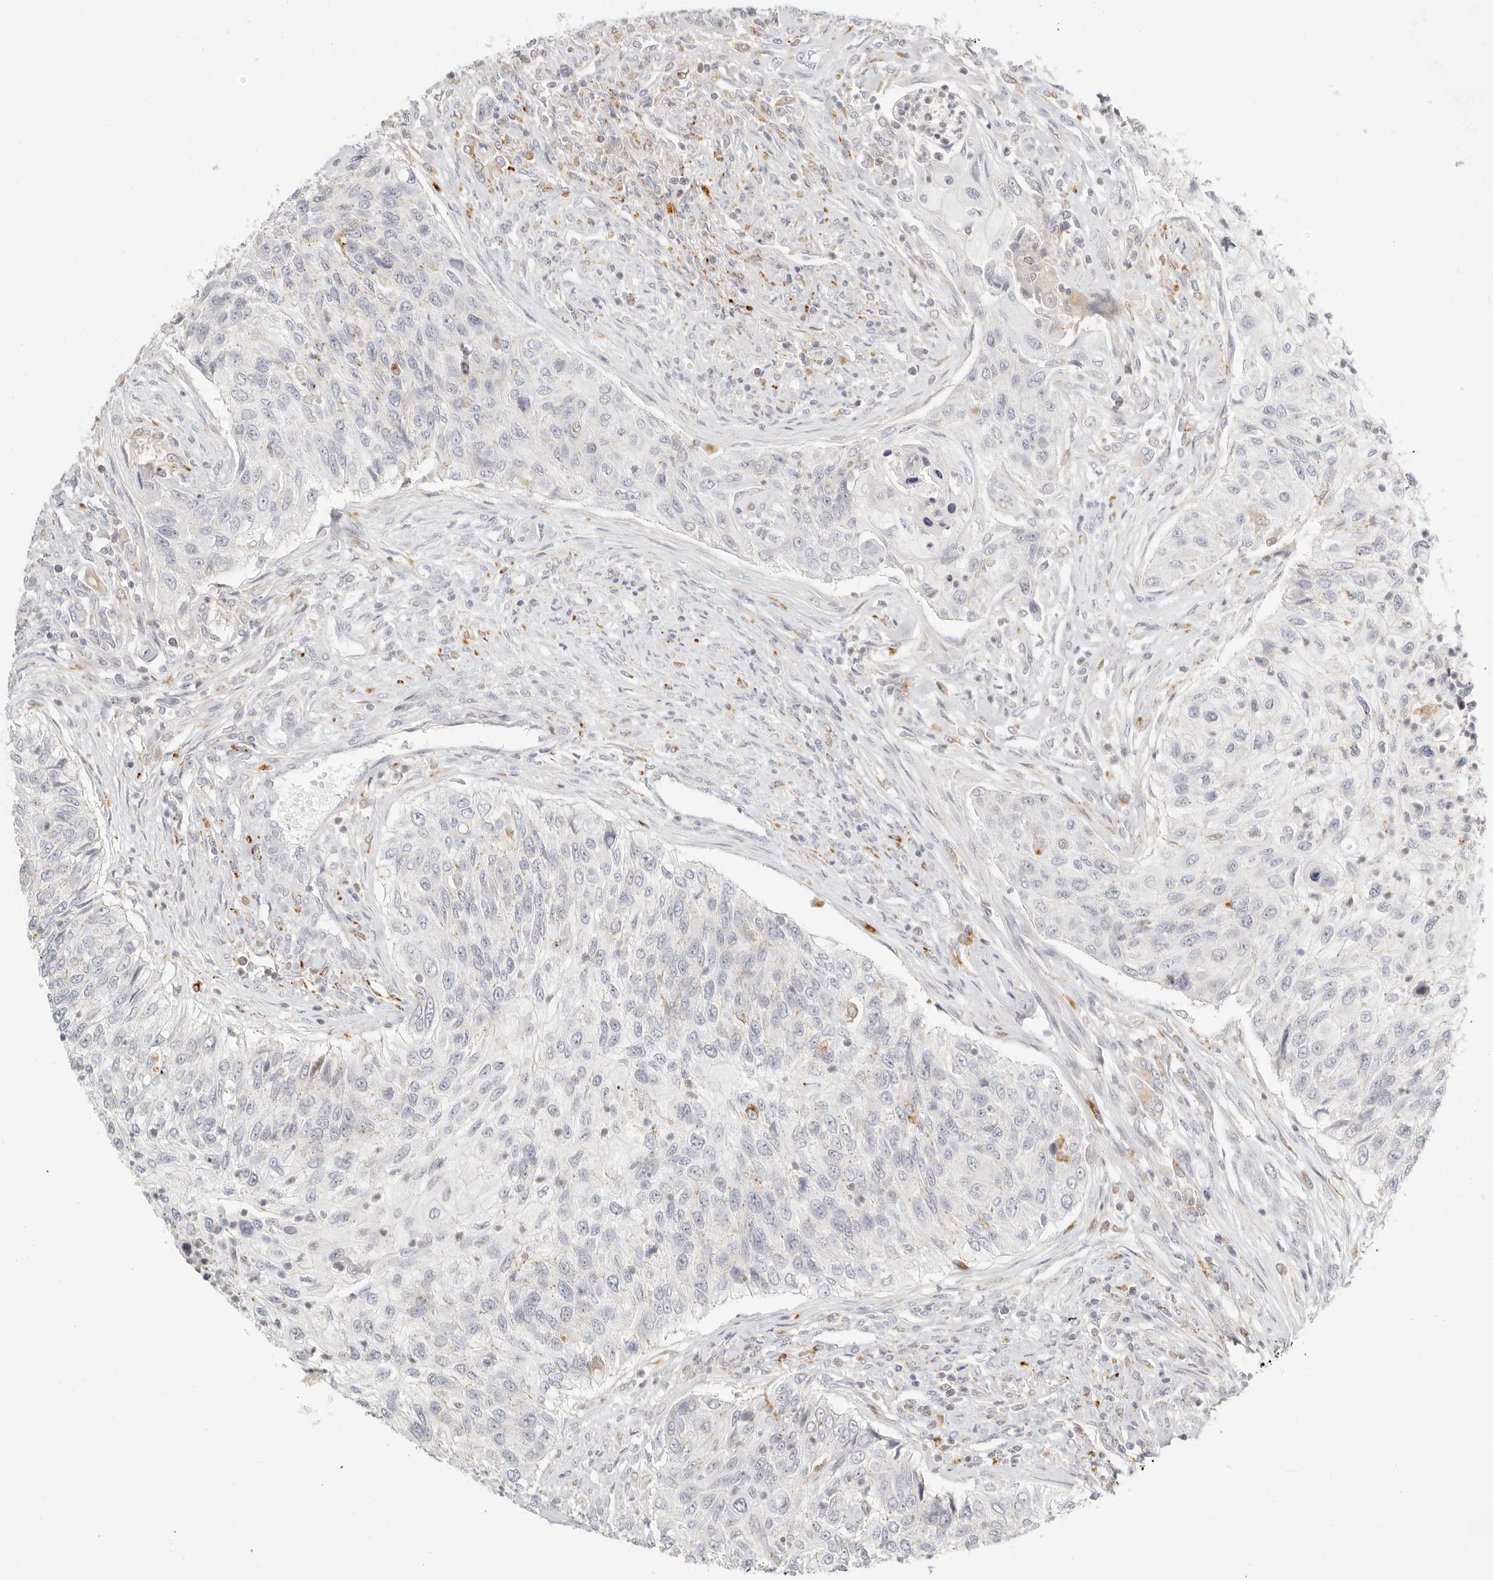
{"staining": {"intensity": "negative", "quantity": "none", "location": "none"}, "tissue": "urothelial cancer", "cell_type": "Tumor cells", "image_type": "cancer", "snomed": [{"axis": "morphology", "description": "Urothelial carcinoma, High grade"}, {"axis": "topography", "description": "Urinary bladder"}], "caption": "Image shows no protein staining in tumor cells of urothelial cancer tissue.", "gene": "RNASET2", "patient": {"sex": "female", "age": 60}}